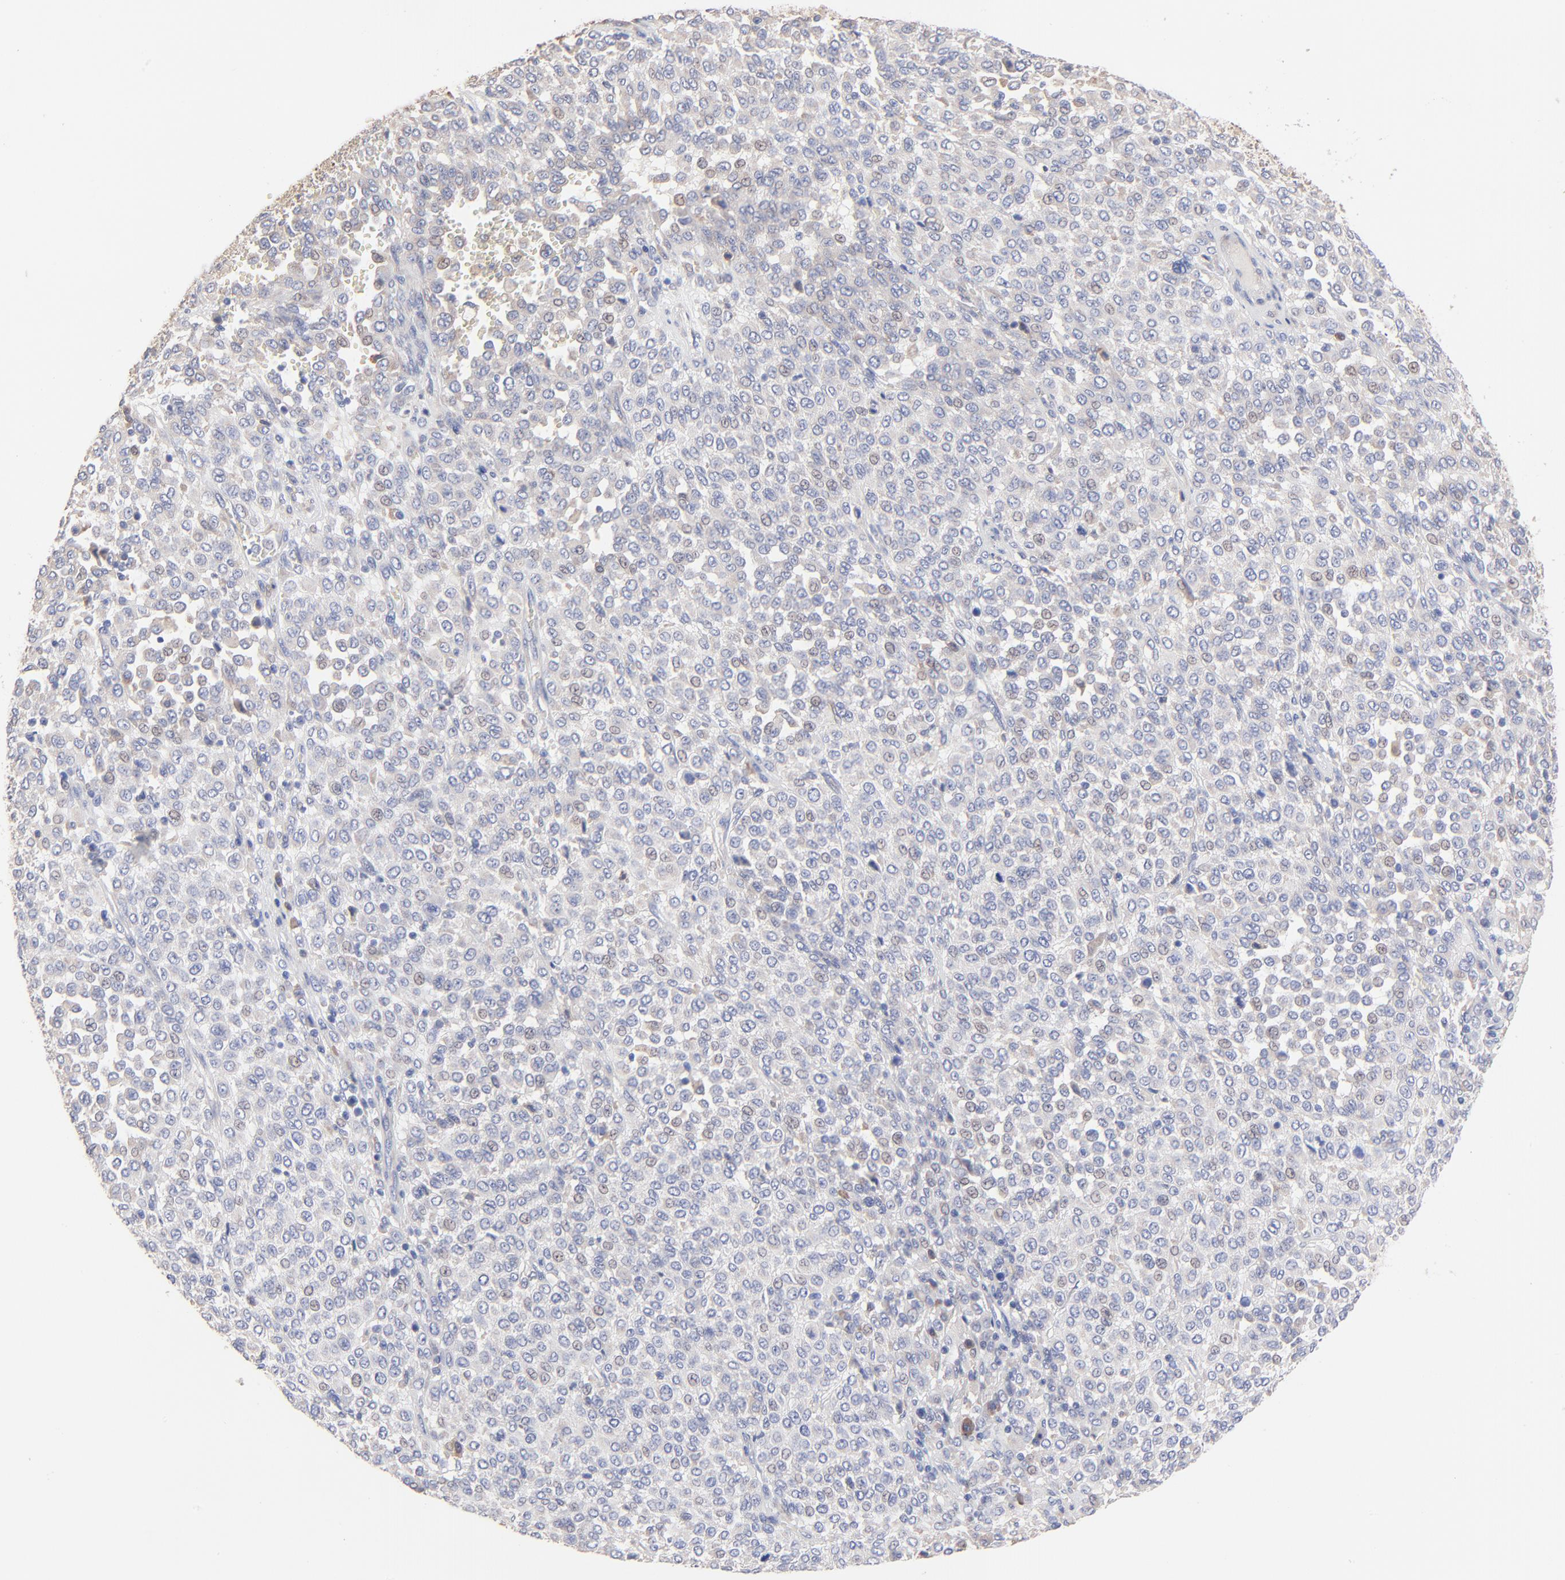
{"staining": {"intensity": "weak", "quantity": "<25%", "location": "cytoplasmic/membranous"}, "tissue": "melanoma", "cell_type": "Tumor cells", "image_type": "cancer", "snomed": [{"axis": "morphology", "description": "Malignant melanoma, Metastatic site"}, {"axis": "topography", "description": "Pancreas"}], "caption": "Melanoma stained for a protein using immunohistochemistry (IHC) demonstrates no staining tumor cells.", "gene": "PPFIBP2", "patient": {"sex": "female", "age": 30}}